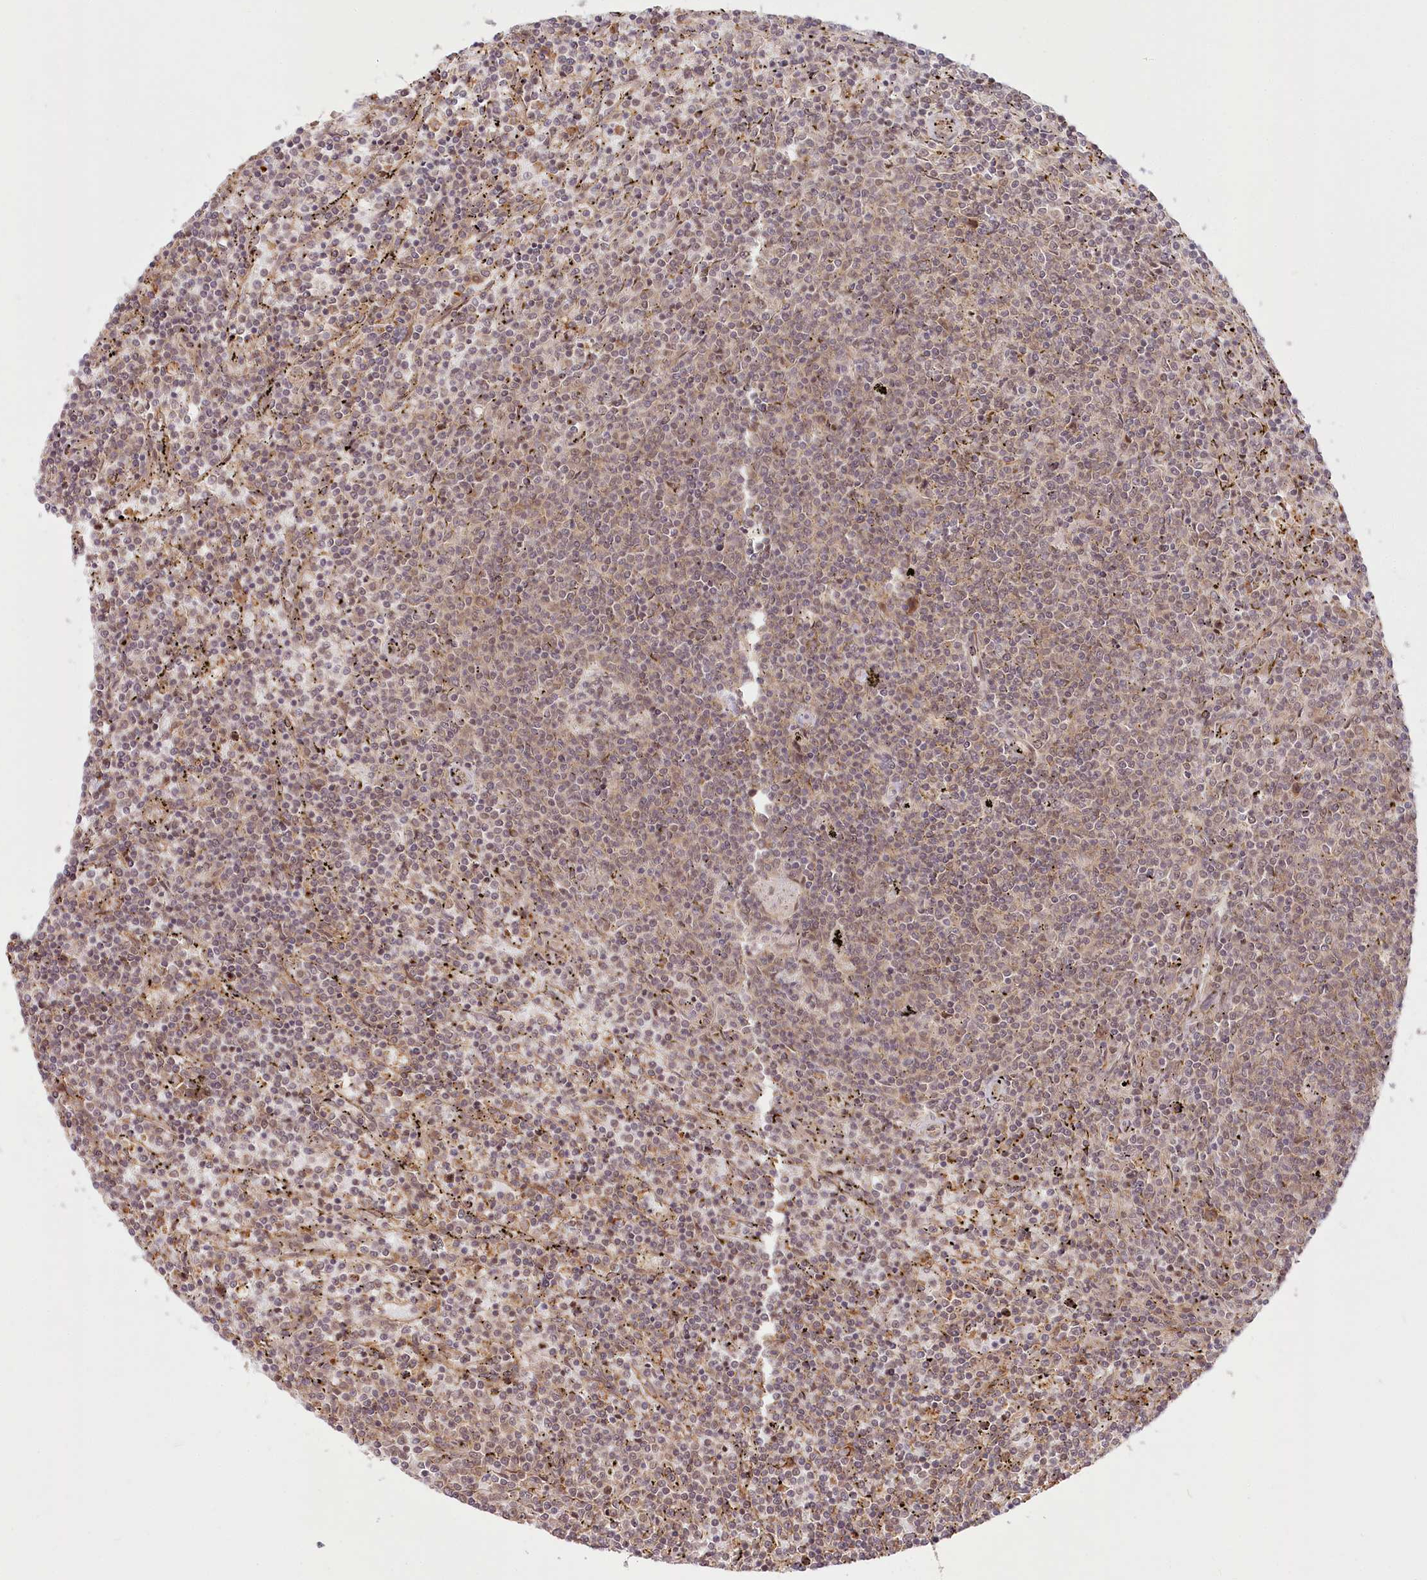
{"staining": {"intensity": "negative", "quantity": "none", "location": "none"}, "tissue": "lymphoma", "cell_type": "Tumor cells", "image_type": "cancer", "snomed": [{"axis": "morphology", "description": "Malignant lymphoma, non-Hodgkin's type, Low grade"}, {"axis": "topography", "description": "Spleen"}], "caption": "IHC histopathology image of malignant lymphoma, non-Hodgkin's type (low-grade) stained for a protein (brown), which shows no expression in tumor cells.", "gene": "CEP70", "patient": {"sex": "female", "age": 50}}